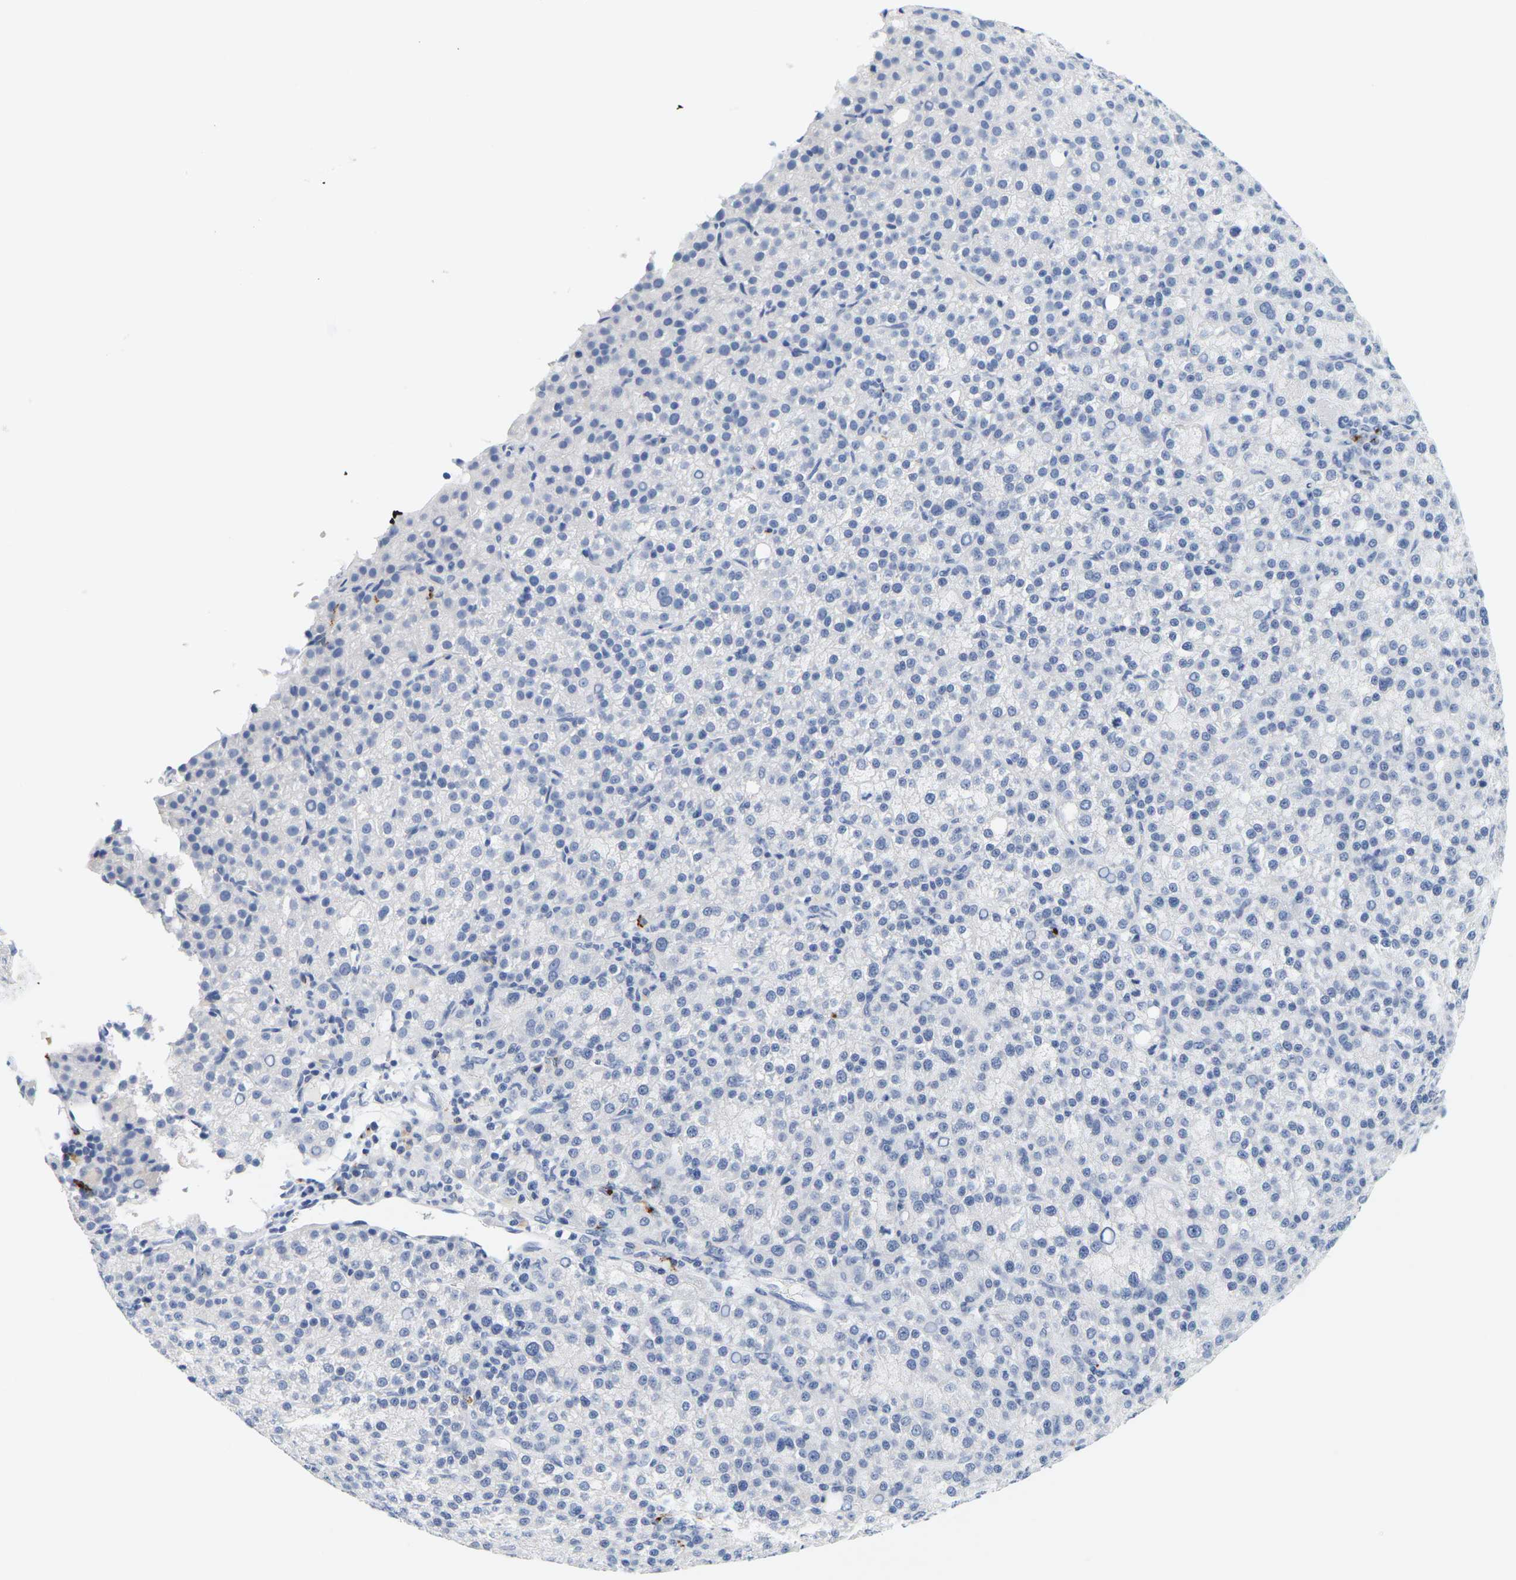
{"staining": {"intensity": "negative", "quantity": "none", "location": "none"}, "tissue": "liver cancer", "cell_type": "Tumor cells", "image_type": "cancer", "snomed": [{"axis": "morphology", "description": "Carcinoma, Hepatocellular, NOS"}, {"axis": "topography", "description": "Liver"}], "caption": "Immunohistochemistry (IHC) micrograph of liver hepatocellular carcinoma stained for a protein (brown), which demonstrates no positivity in tumor cells. (Stains: DAB (3,3'-diaminobenzidine) IHC with hematoxylin counter stain, Microscopy: brightfield microscopy at high magnification).", "gene": "HLA-DOB", "patient": {"sex": "female", "age": 58}}